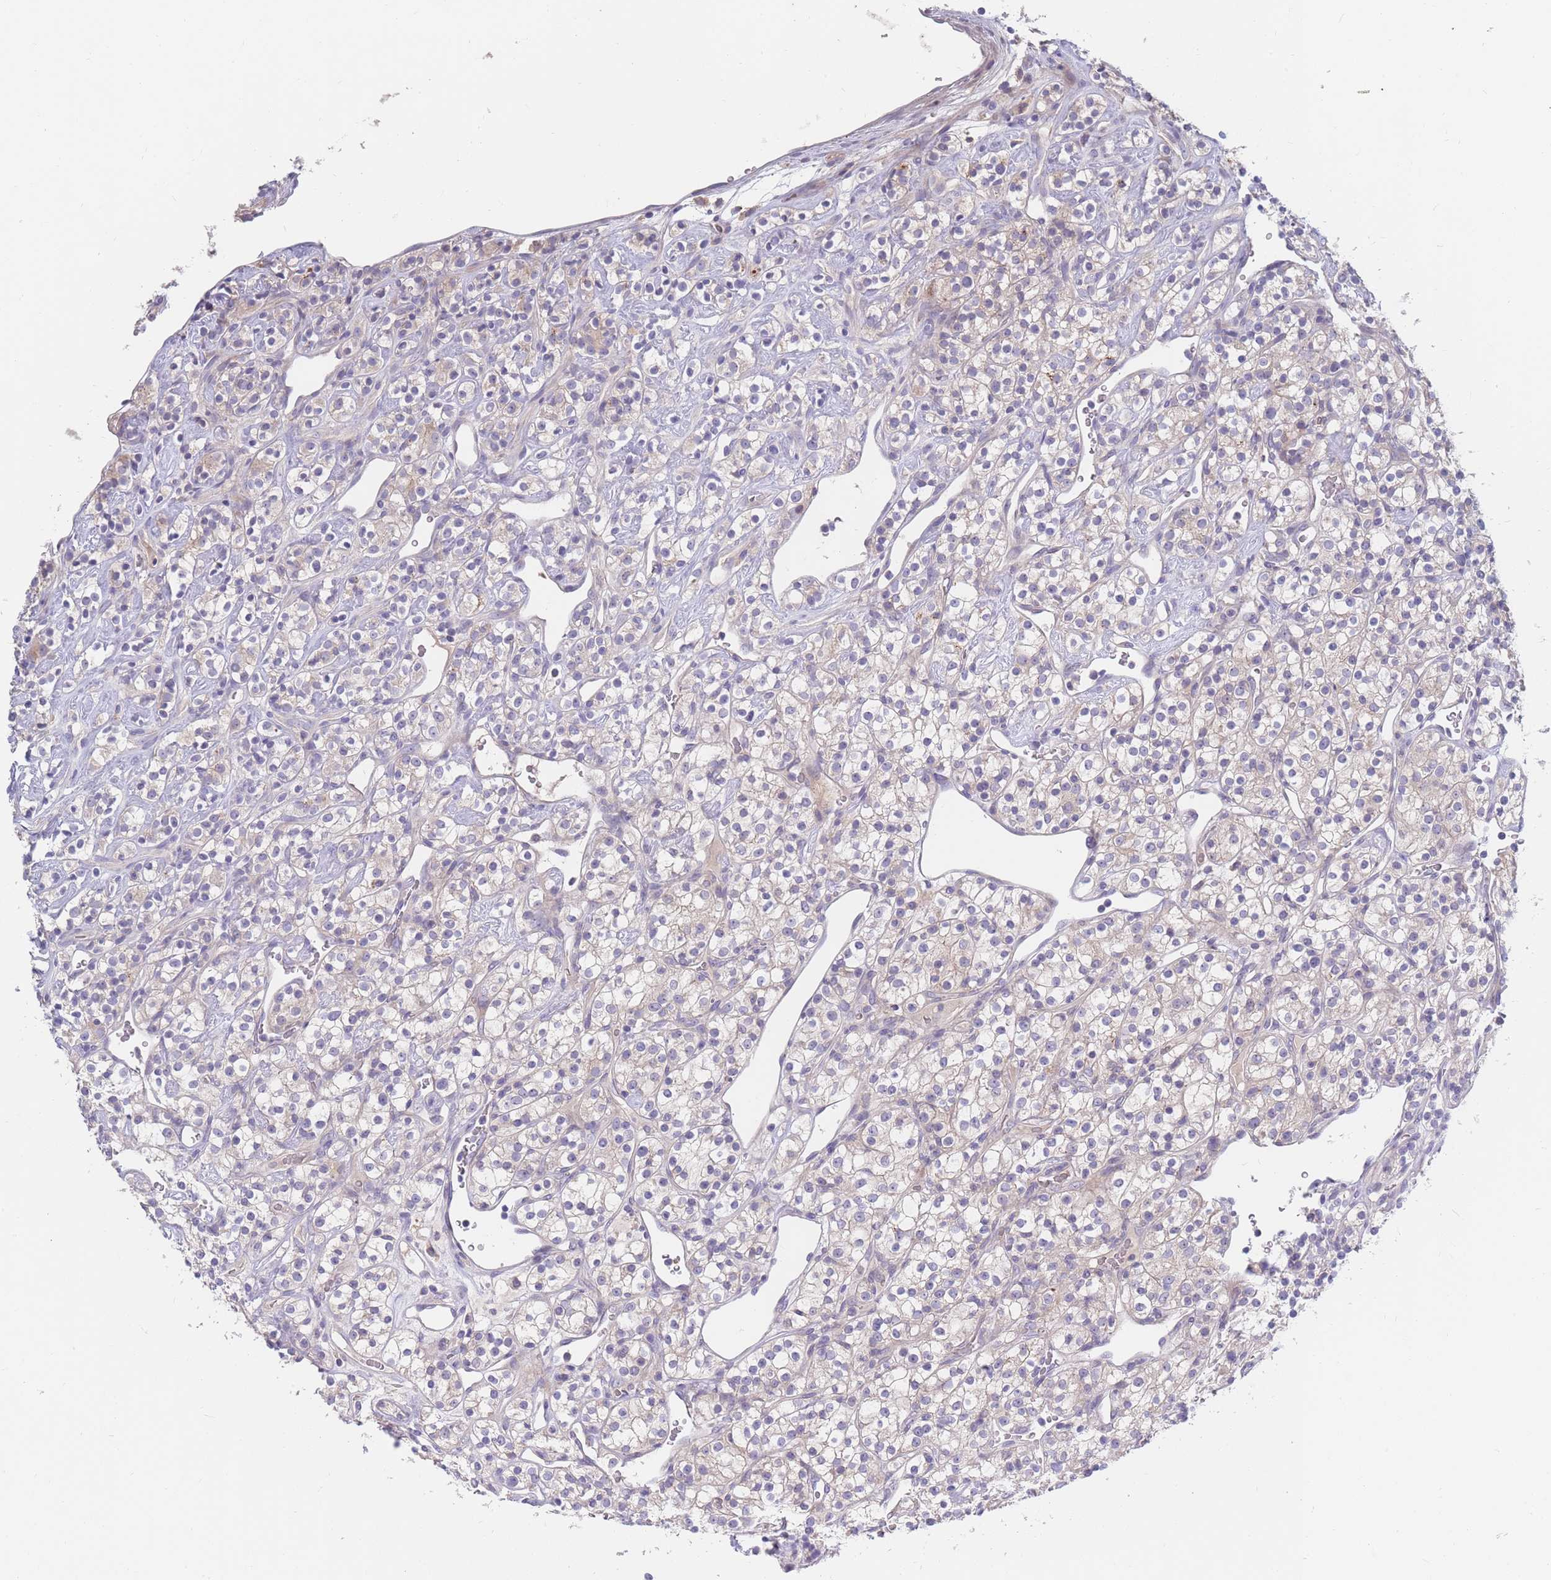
{"staining": {"intensity": "weak", "quantity": "<25%", "location": "cytoplasmic/membranous"}, "tissue": "renal cancer", "cell_type": "Tumor cells", "image_type": "cancer", "snomed": [{"axis": "morphology", "description": "Adenocarcinoma, NOS"}, {"axis": "topography", "description": "Kidney"}], "caption": "The histopathology image demonstrates no staining of tumor cells in renal cancer.", "gene": "BORCS5", "patient": {"sex": "male", "age": 77}}